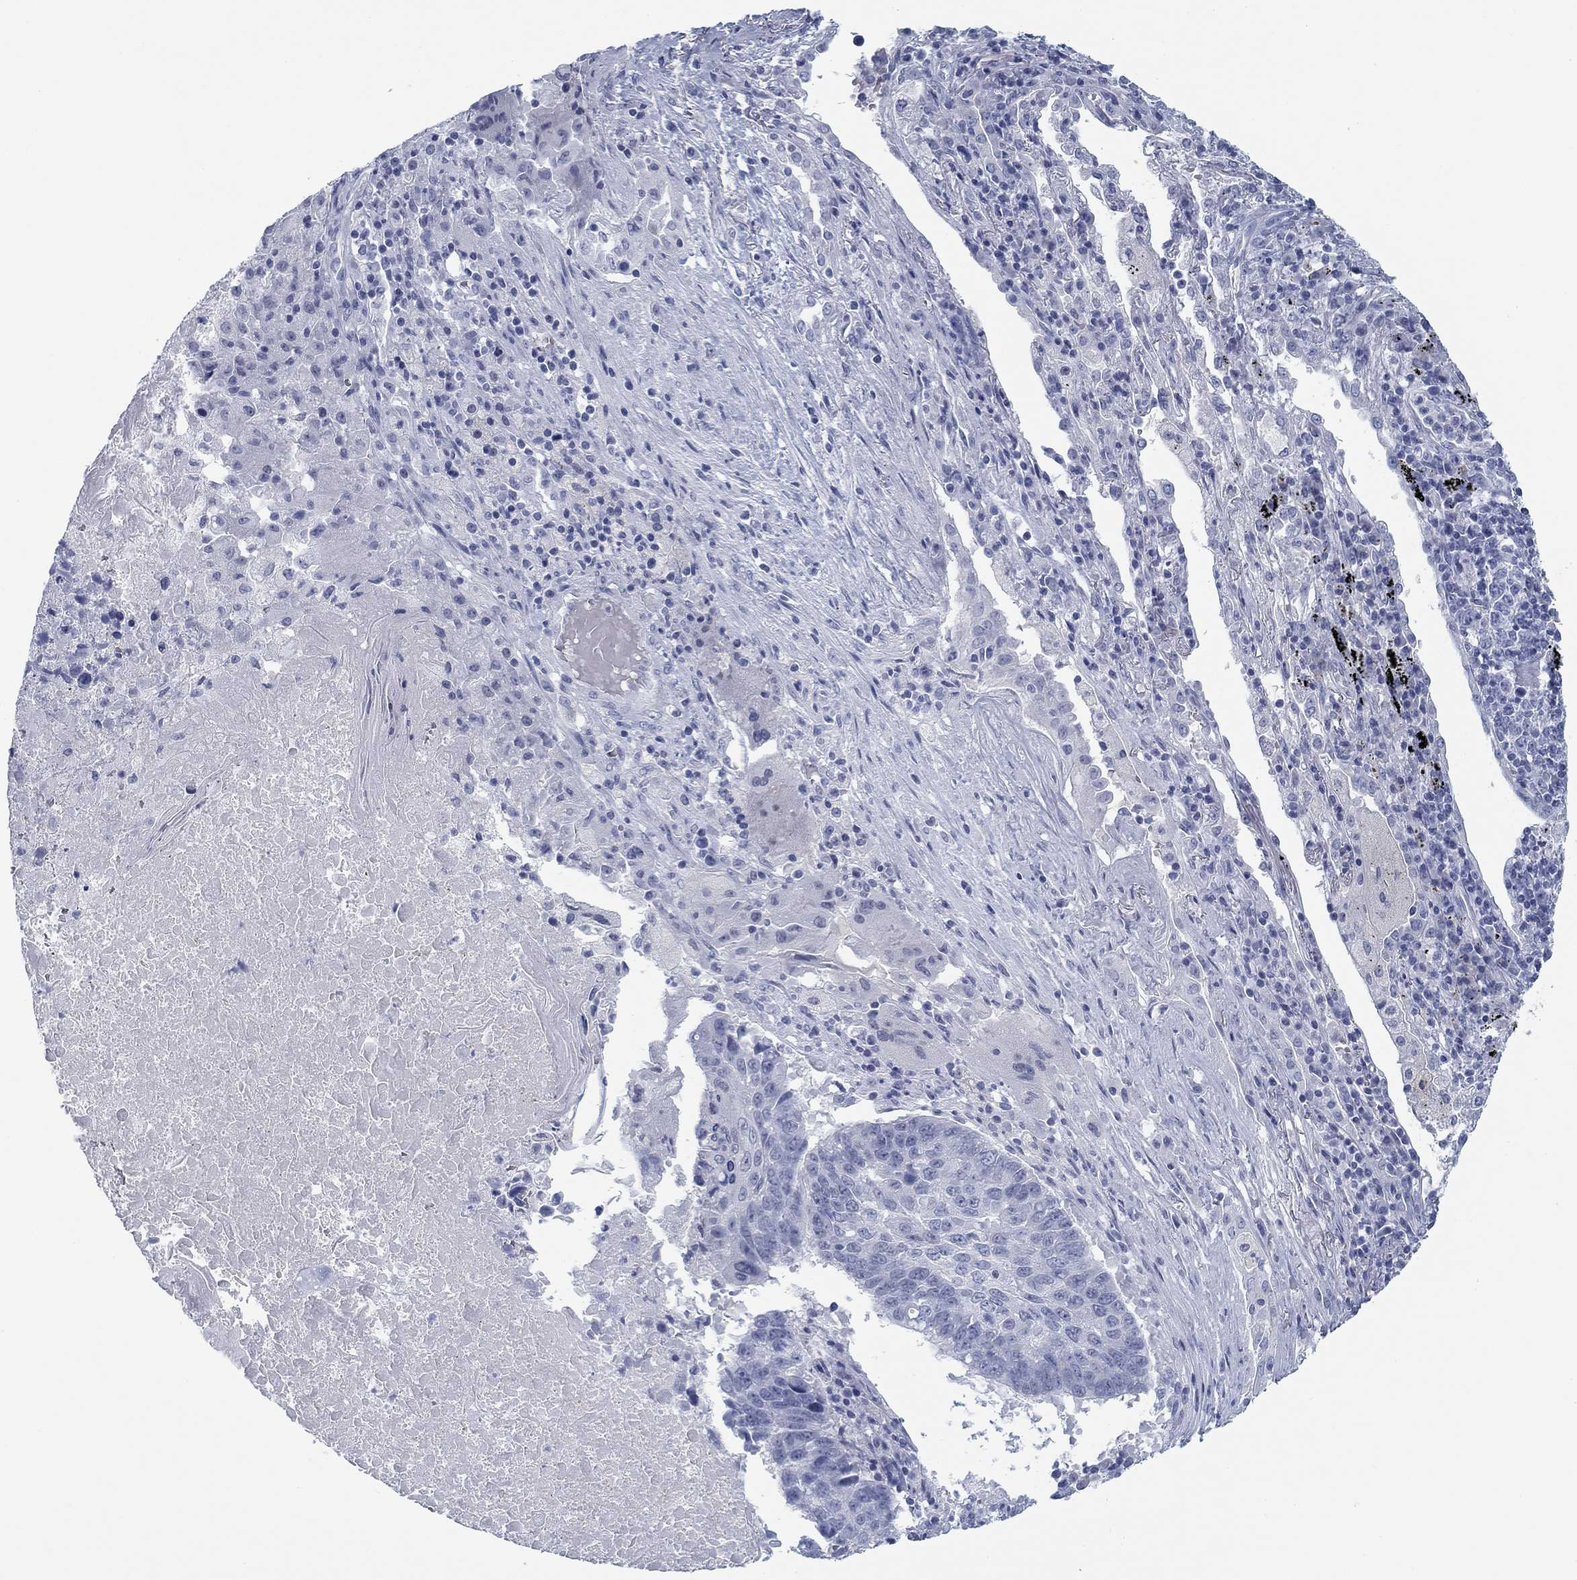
{"staining": {"intensity": "negative", "quantity": "none", "location": "none"}, "tissue": "lung cancer", "cell_type": "Tumor cells", "image_type": "cancer", "snomed": [{"axis": "morphology", "description": "Squamous cell carcinoma, NOS"}, {"axis": "topography", "description": "Lung"}], "caption": "There is no significant positivity in tumor cells of lung cancer (squamous cell carcinoma).", "gene": "DNAL1", "patient": {"sex": "male", "age": 73}}